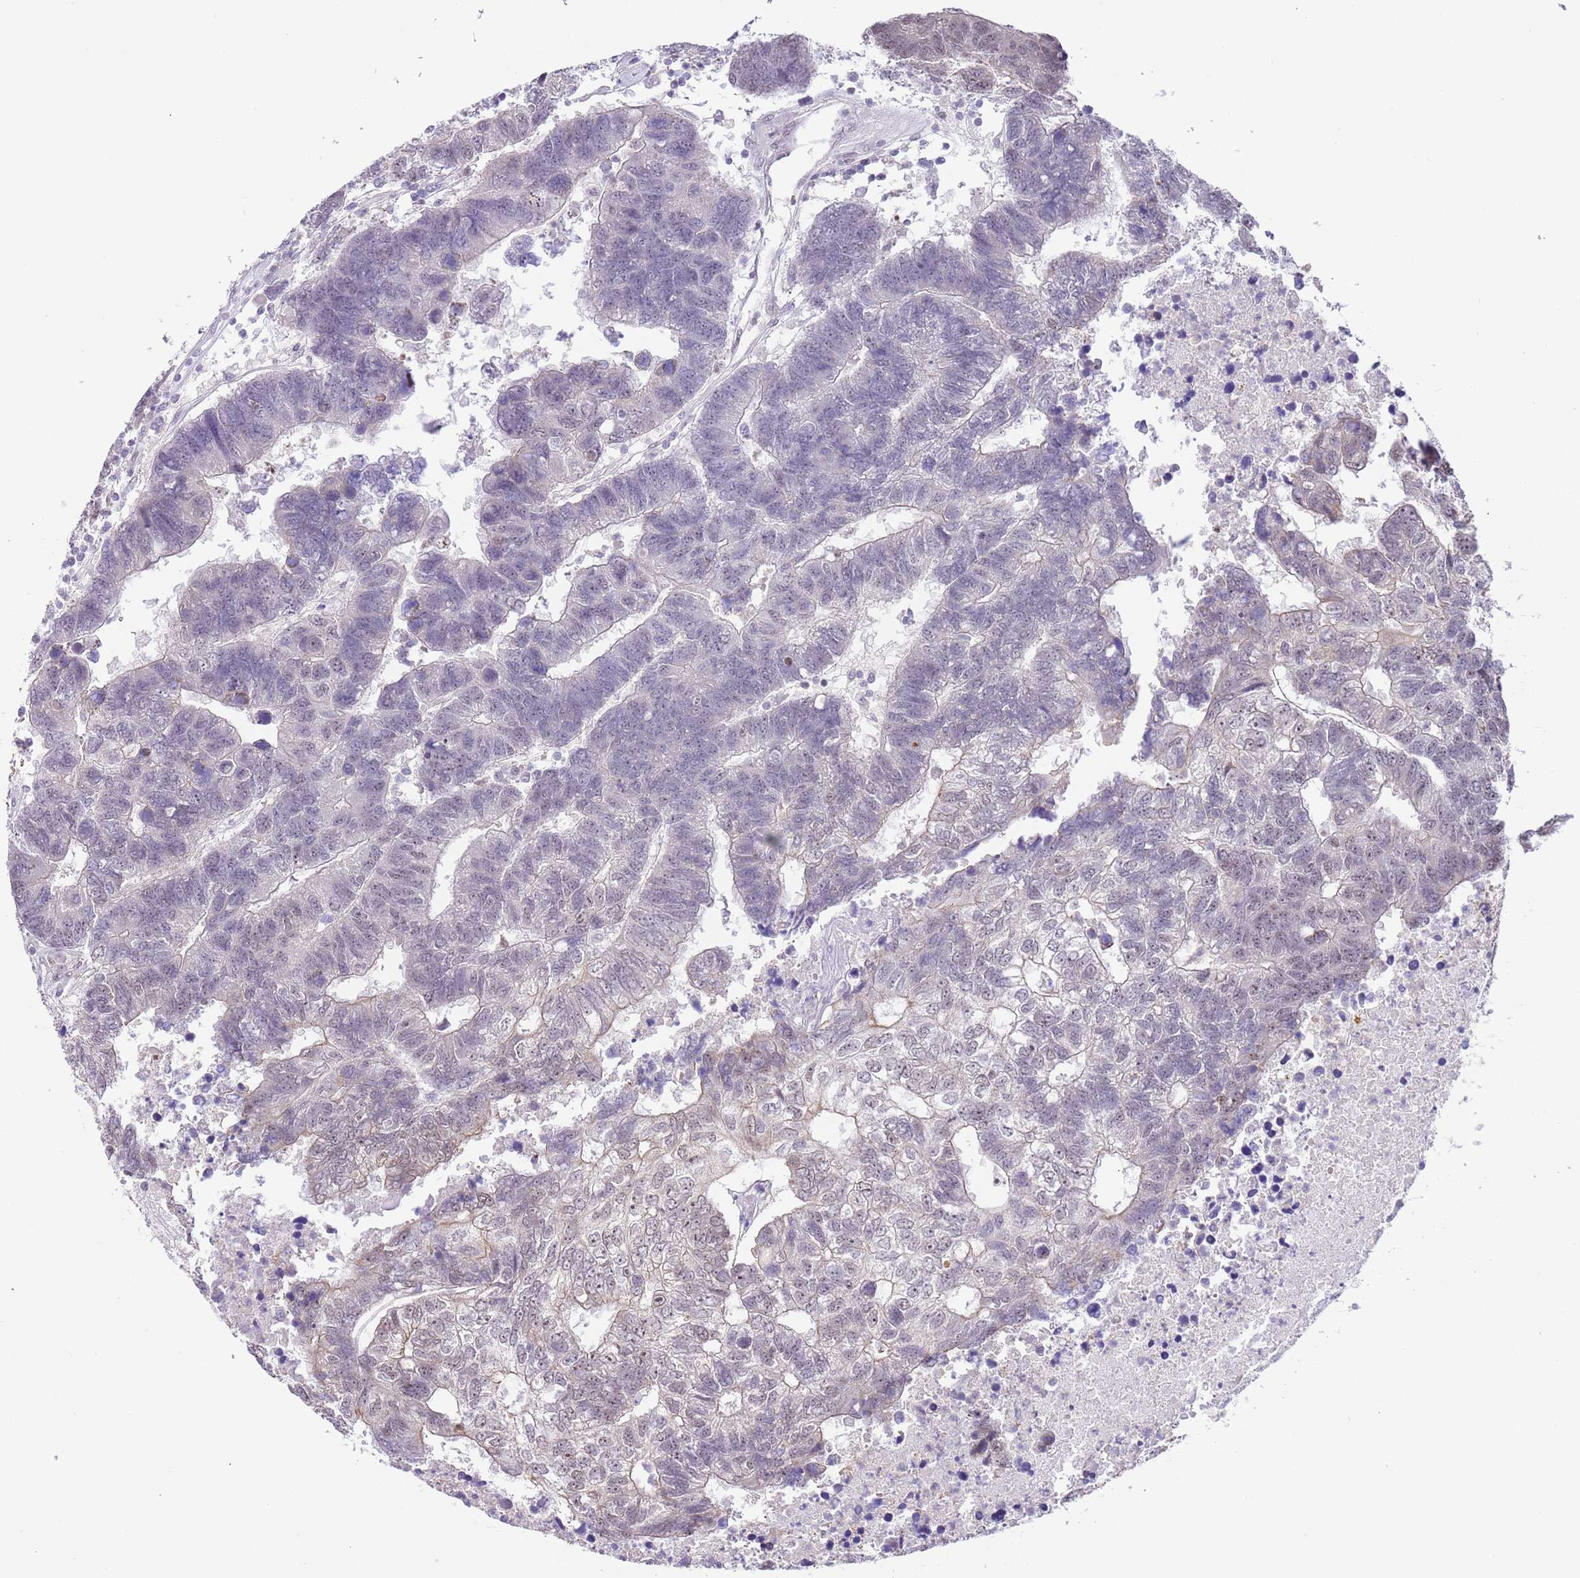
{"staining": {"intensity": "weak", "quantity": "<25%", "location": "nuclear"}, "tissue": "colorectal cancer", "cell_type": "Tumor cells", "image_type": "cancer", "snomed": [{"axis": "morphology", "description": "Adenocarcinoma, NOS"}, {"axis": "topography", "description": "Colon"}], "caption": "This photomicrograph is of adenocarcinoma (colorectal) stained with immunohistochemistry (IHC) to label a protein in brown with the nuclei are counter-stained blue. There is no positivity in tumor cells.", "gene": "RFK", "patient": {"sex": "female", "age": 48}}